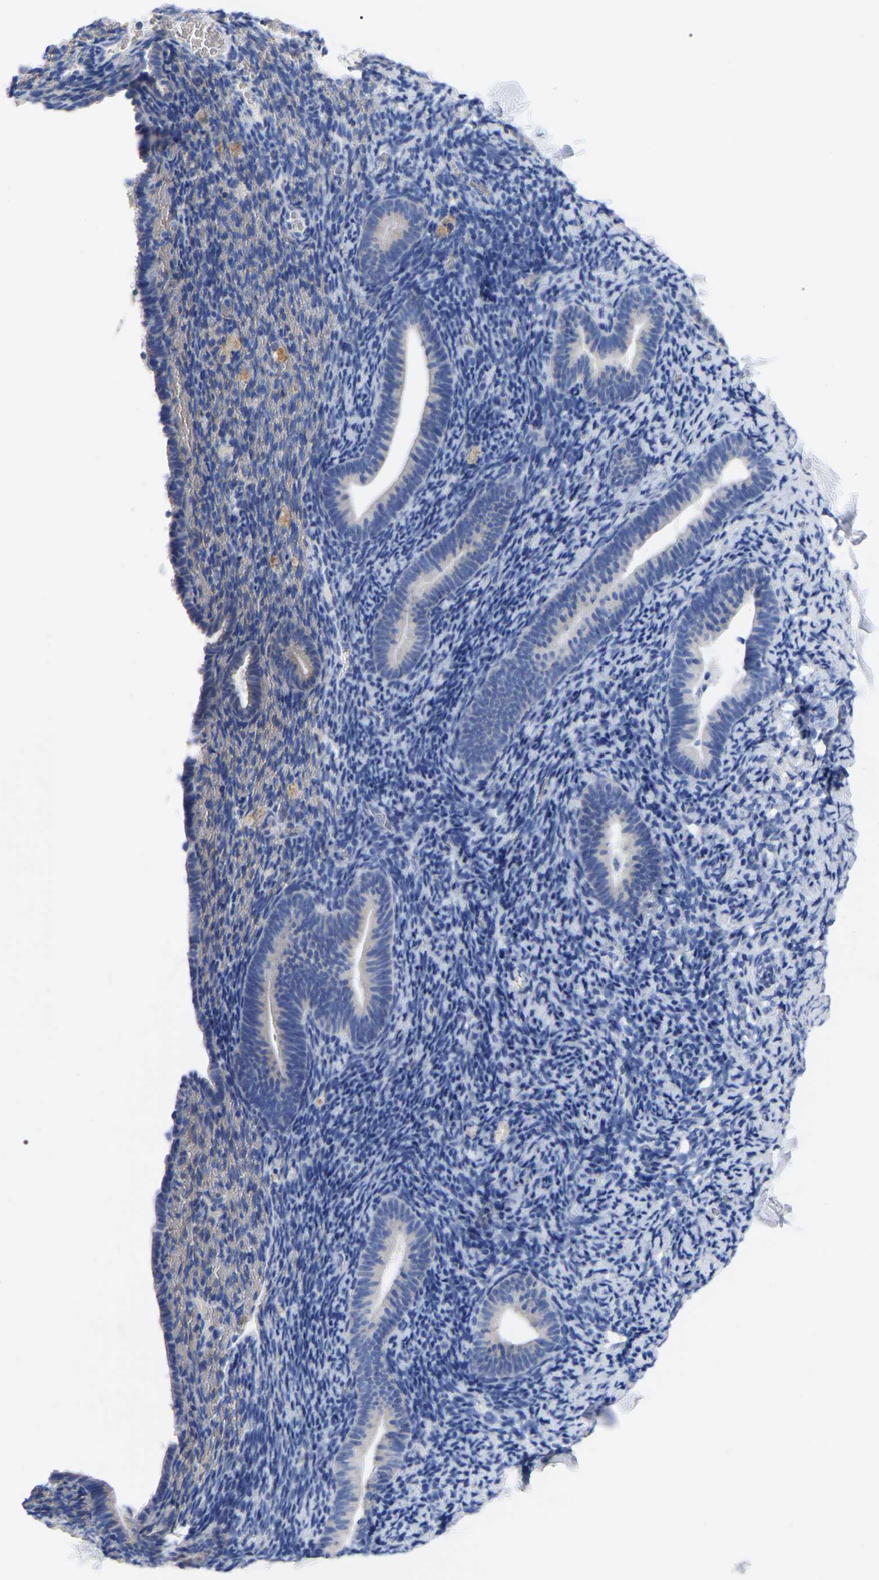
{"staining": {"intensity": "negative", "quantity": "none", "location": "none"}, "tissue": "endometrium", "cell_type": "Cells in endometrial stroma", "image_type": "normal", "snomed": [{"axis": "morphology", "description": "Normal tissue, NOS"}, {"axis": "topography", "description": "Endometrium"}], "caption": "Unremarkable endometrium was stained to show a protein in brown. There is no significant staining in cells in endometrial stroma. (Brightfield microscopy of DAB immunohistochemistry (IHC) at high magnification).", "gene": "GDF3", "patient": {"sex": "female", "age": 51}}